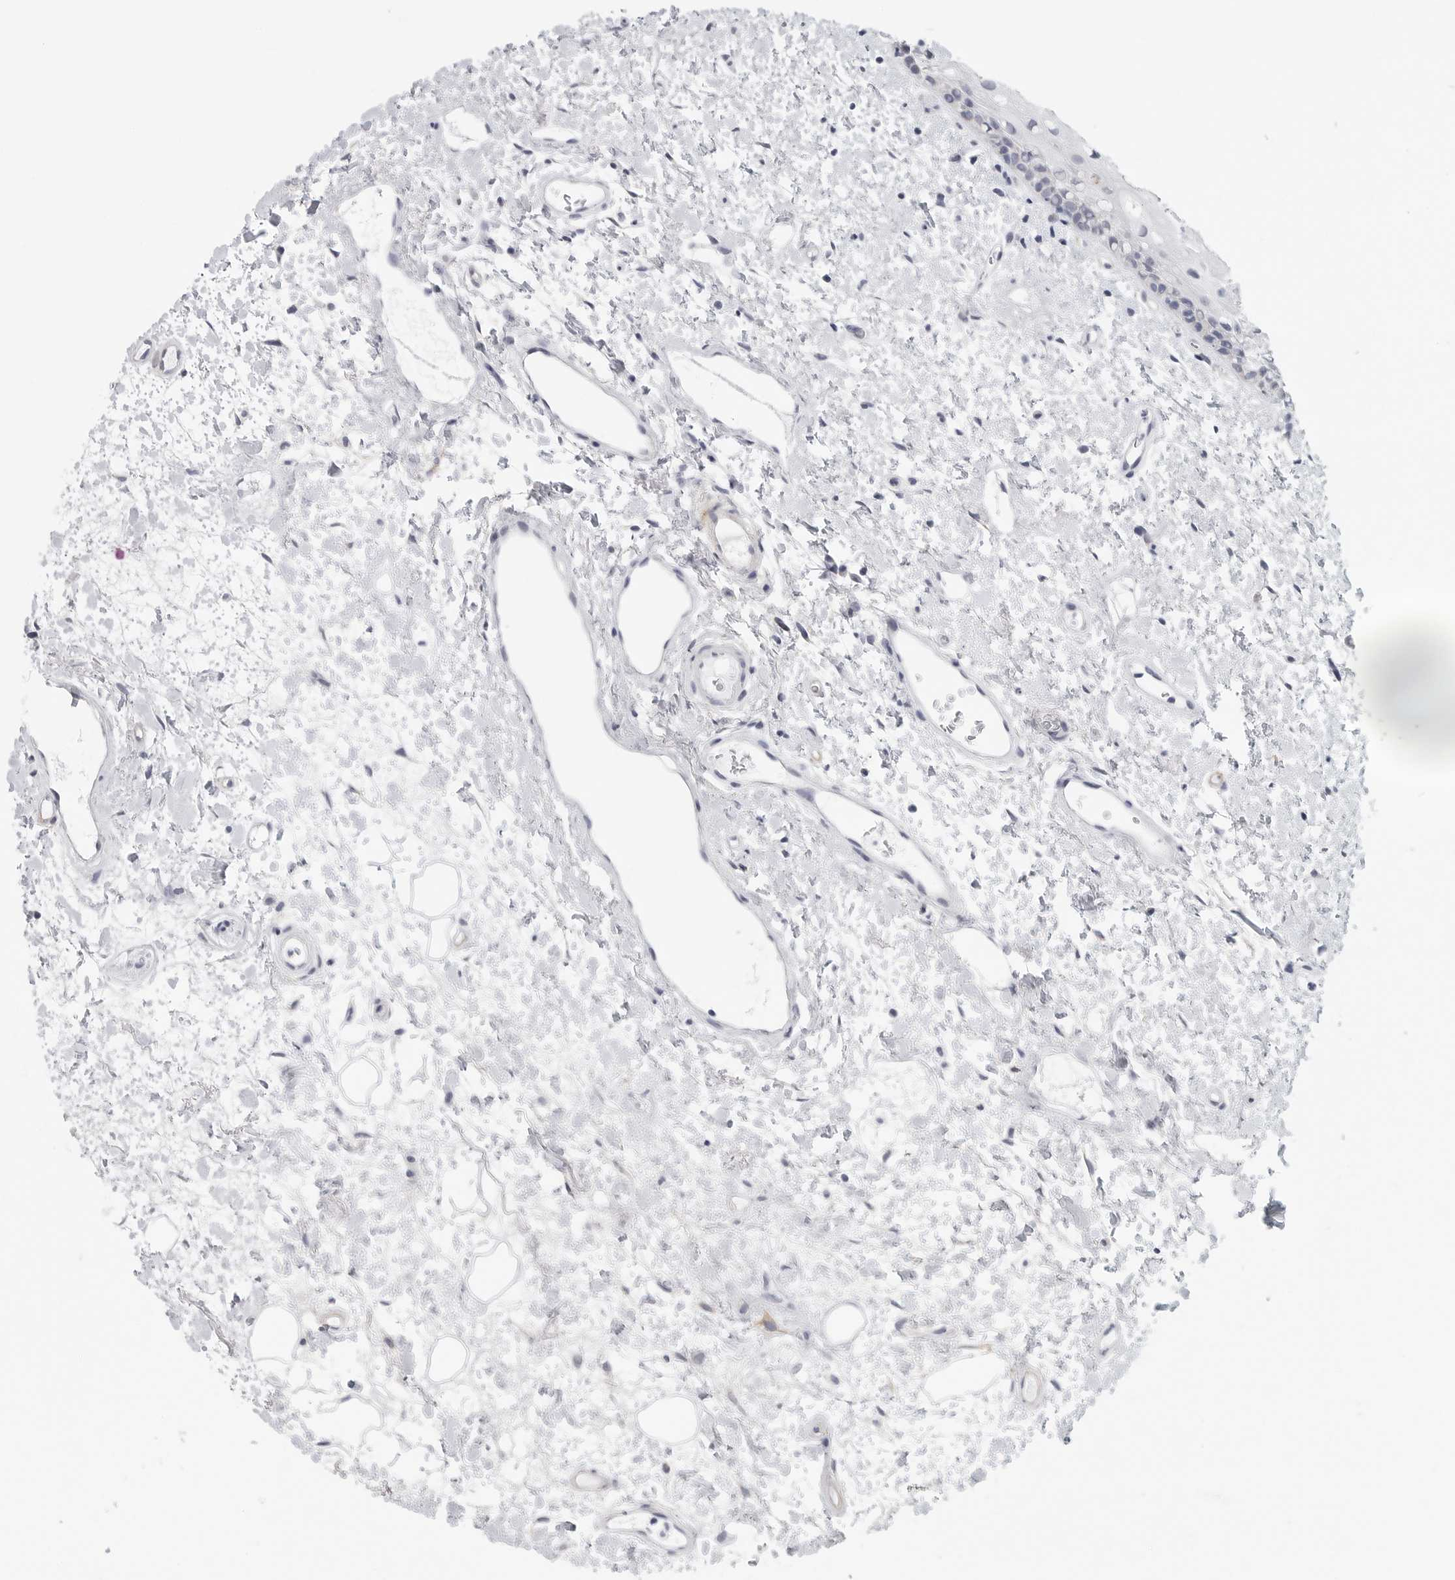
{"staining": {"intensity": "negative", "quantity": "none", "location": "none"}, "tissue": "oral mucosa", "cell_type": "Squamous epithelial cells", "image_type": "normal", "snomed": [{"axis": "morphology", "description": "Normal tissue, NOS"}, {"axis": "topography", "description": "Oral tissue"}], "caption": "Immunohistochemistry (IHC) image of unremarkable oral mucosa stained for a protein (brown), which displays no positivity in squamous epithelial cells.", "gene": "TNR", "patient": {"sex": "female", "age": 76}}